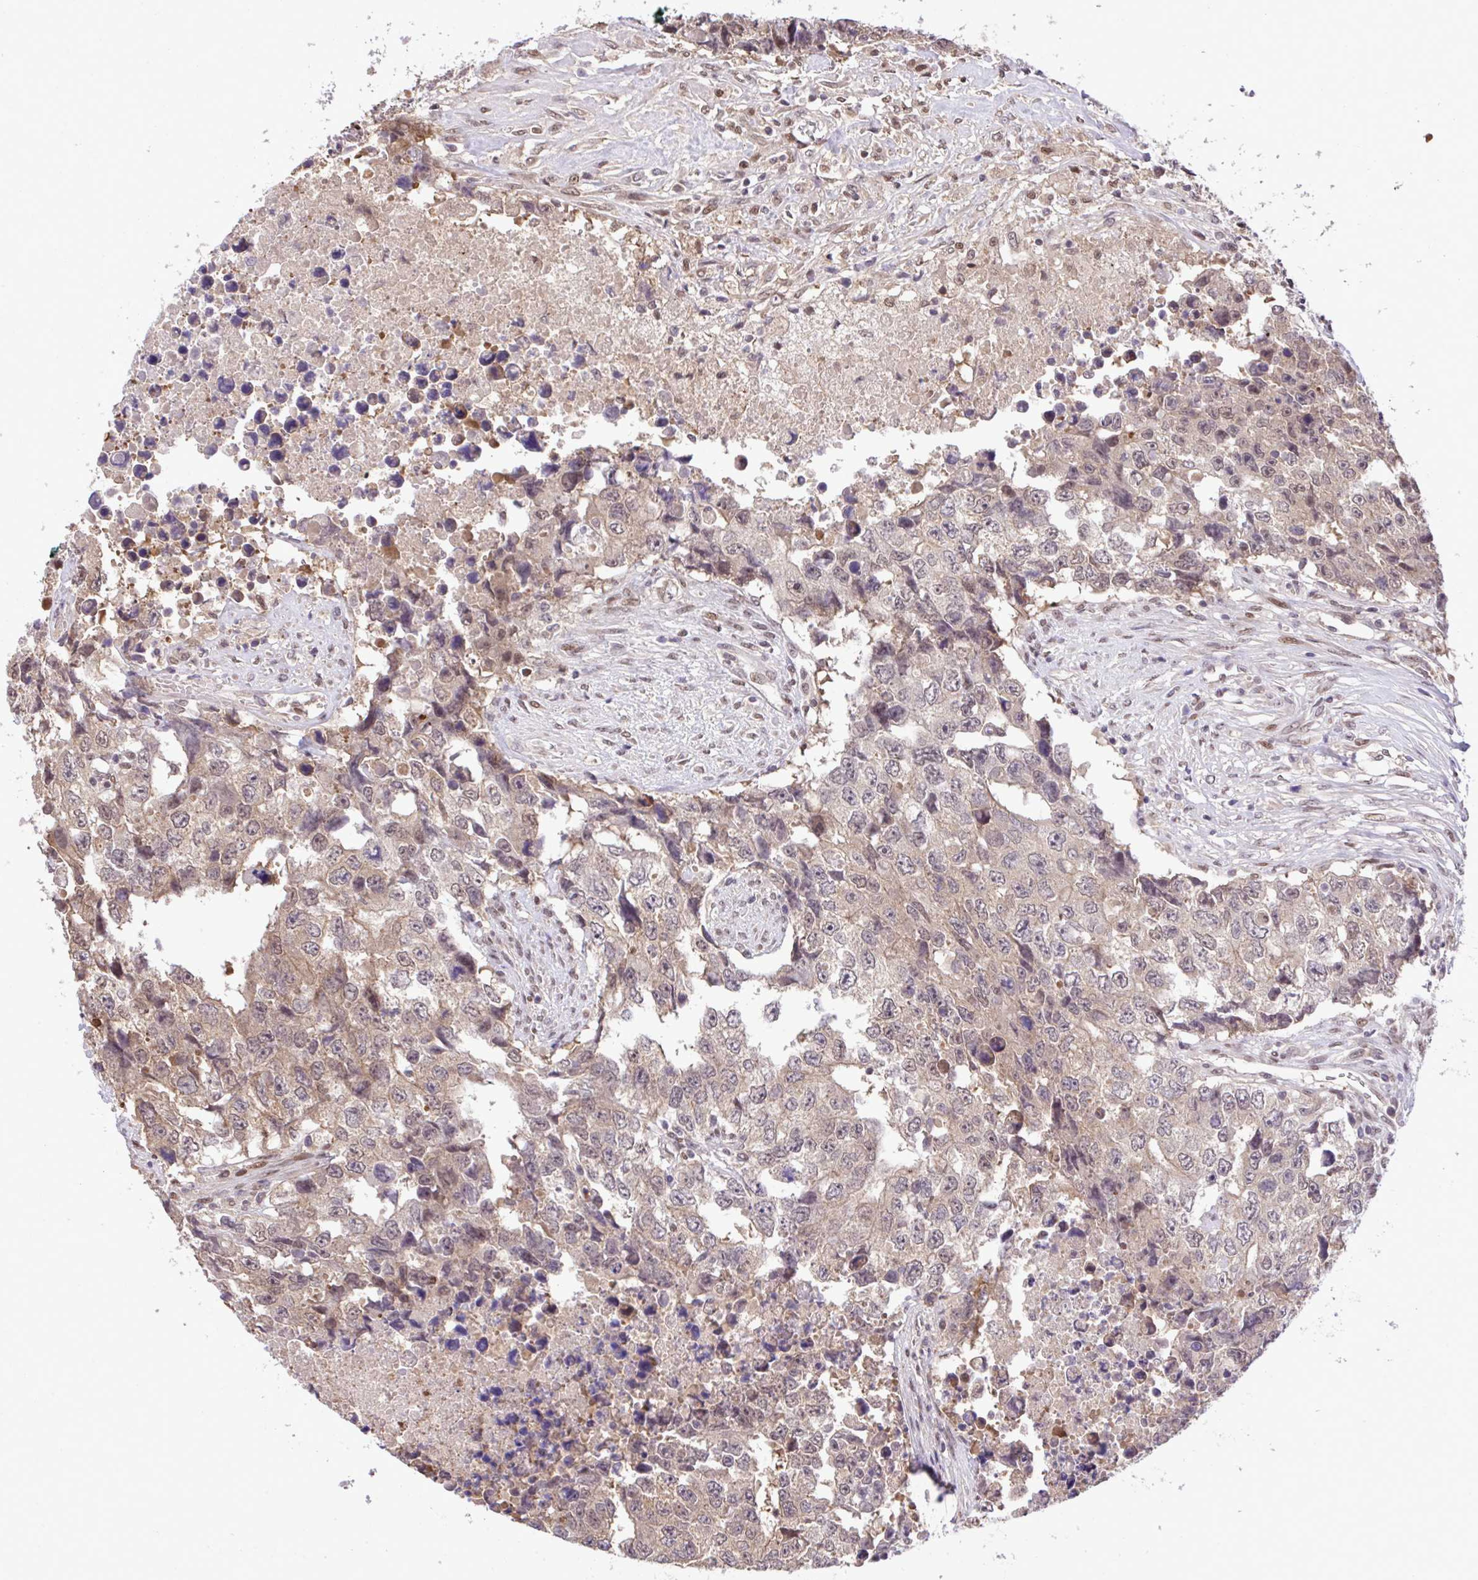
{"staining": {"intensity": "moderate", "quantity": ">75%", "location": "cytoplasmic/membranous"}, "tissue": "testis cancer", "cell_type": "Tumor cells", "image_type": "cancer", "snomed": [{"axis": "morphology", "description": "Carcinoma, Embryonal, NOS"}, {"axis": "topography", "description": "Testis"}], "caption": "Protein expression by IHC reveals moderate cytoplasmic/membranous expression in approximately >75% of tumor cells in testis cancer.", "gene": "GLIS3", "patient": {"sex": "male", "age": 24}}